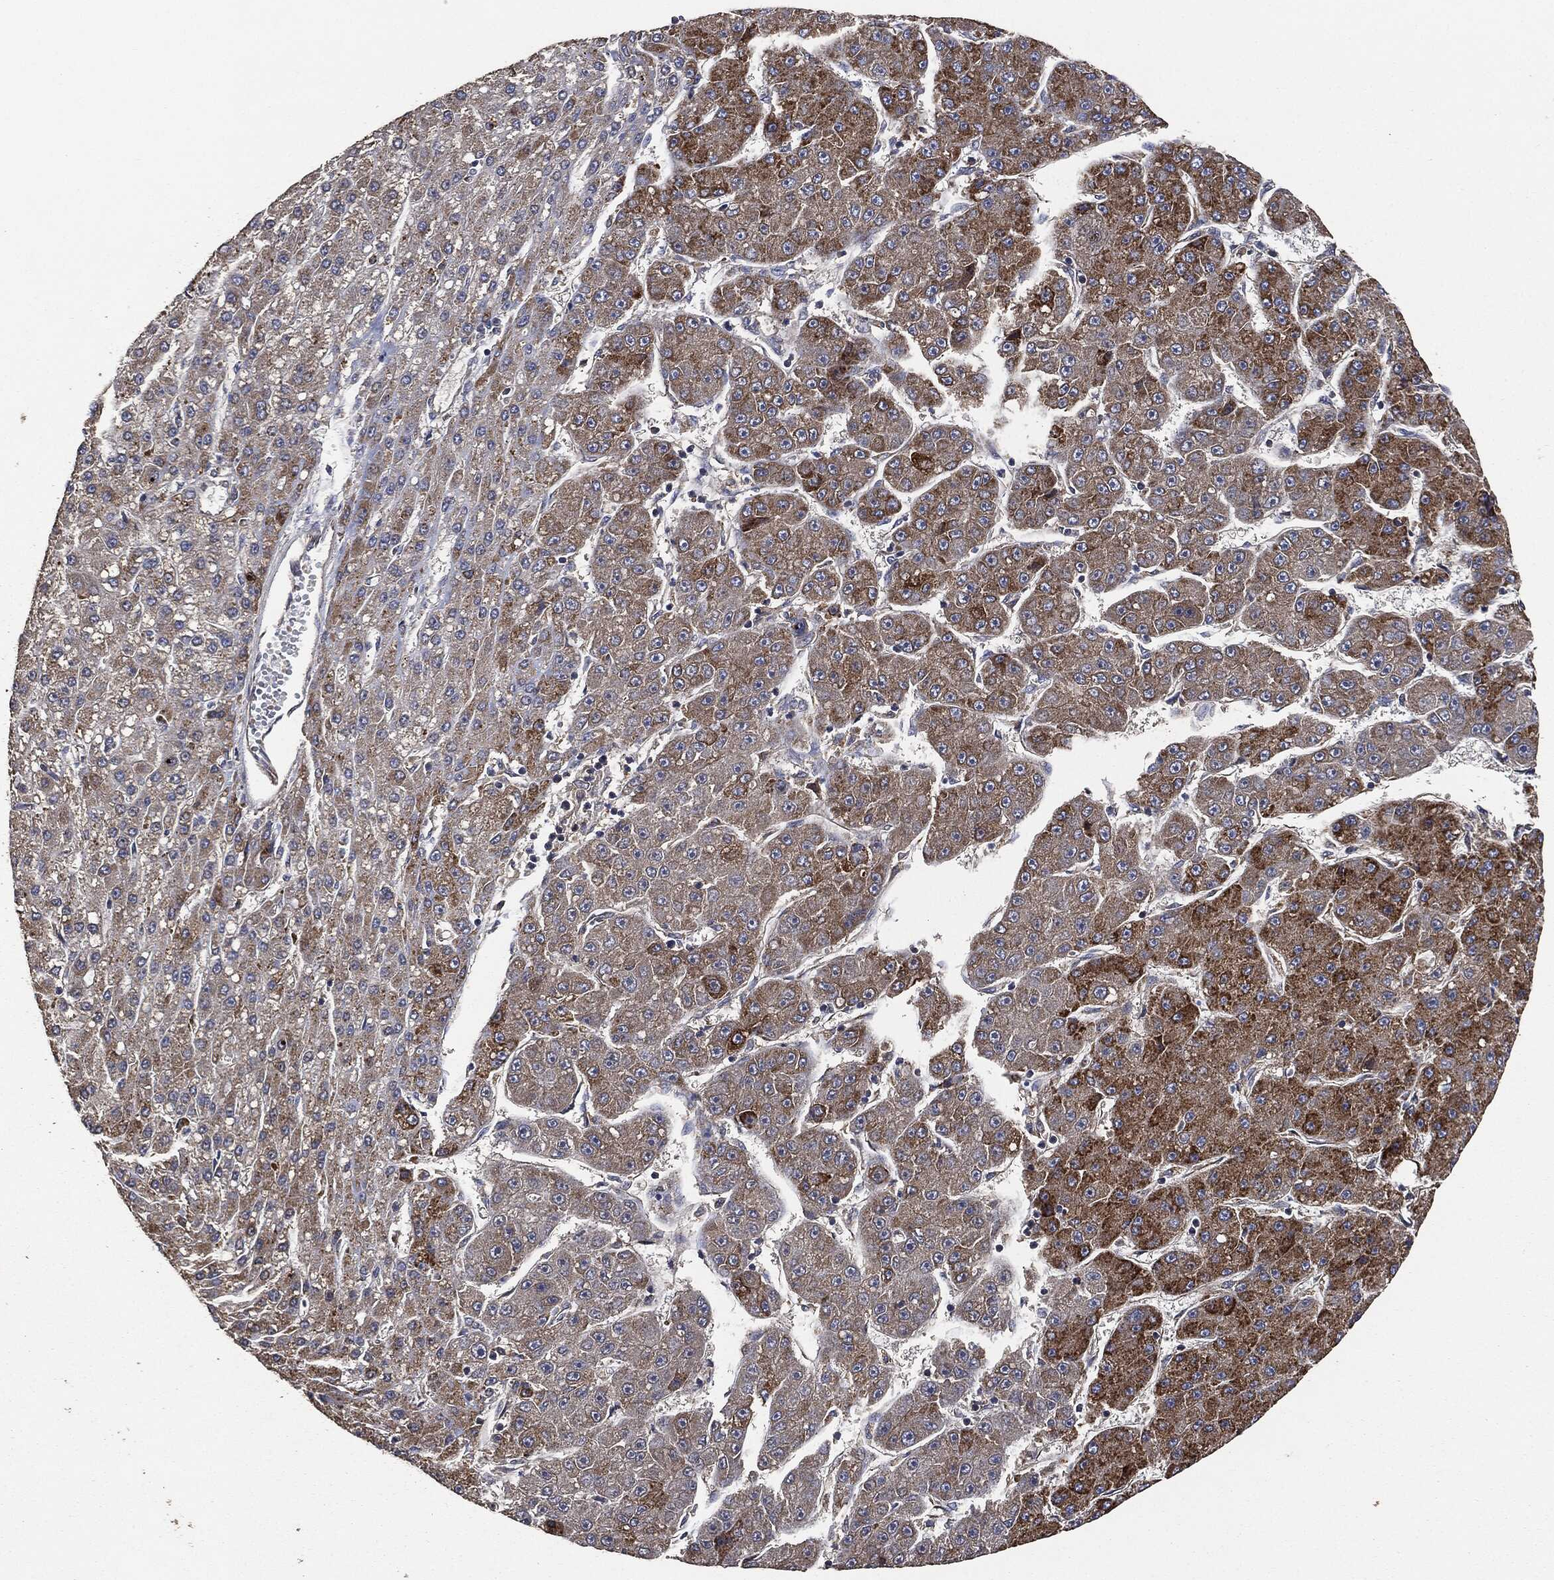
{"staining": {"intensity": "strong", "quantity": "<25%", "location": "cytoplasmic/membranous"}, "tissue": "liver cancer", "cell_type": "Tumor cells", "image_type": "cancer", "snomed": [{"axis": "morphology", "description": "Carcinoma, Hepatocellular, NOS"}, {"axis": "topography", "description": "Liver"}], "caption": "Strong cytoplasmic/membranous positivity for a protein is seen in approximately <25% of tumor cells of hepatocellular carcinoma (liver) using immunohistochemistry (IHC).", "gene": "STK3", "patient": {"sex": "male", "age": 67}}